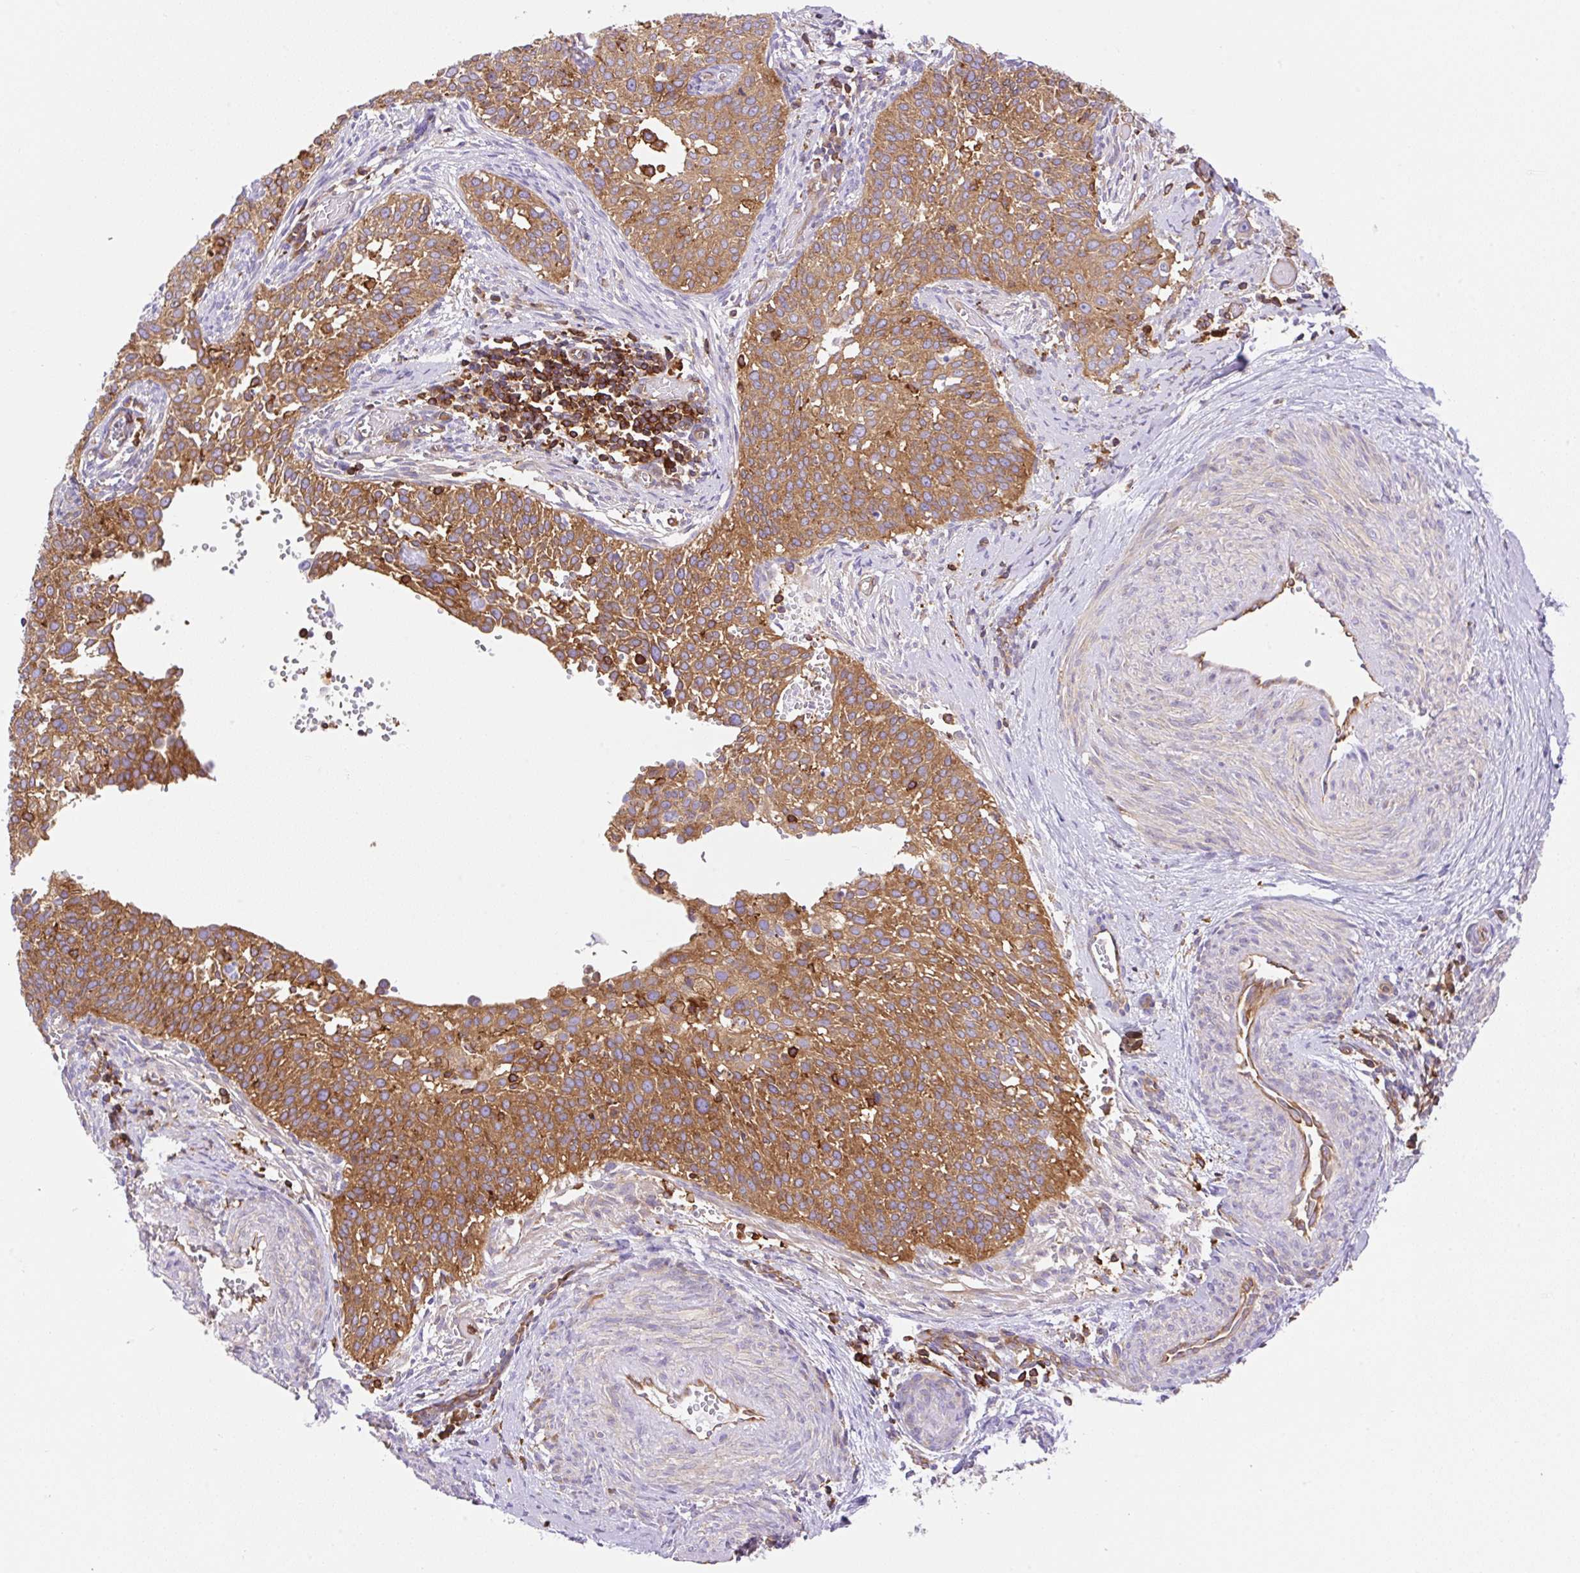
{"staining": {"intensity": "strong", "quantity": ">75%", "location": "cytoplasmic/membranous"}, "tissue": "cervical cancer", "cell_type": "Tumor cells", "image_type": "cancer", "snomed": [{"axis": "morphology", "description": "Squamous cell carcinoma, NOS"}, {"axis": "topography", "description": "Cervix"}], "caption": "There is high levels of strong cytoplasmic/membranous staining in tumor cells of cervical cancer, as demonstrated by immunohistochemical staining (brown color).", "gene": "DNM2", "patient": {"sex": "female", "age": 44}}